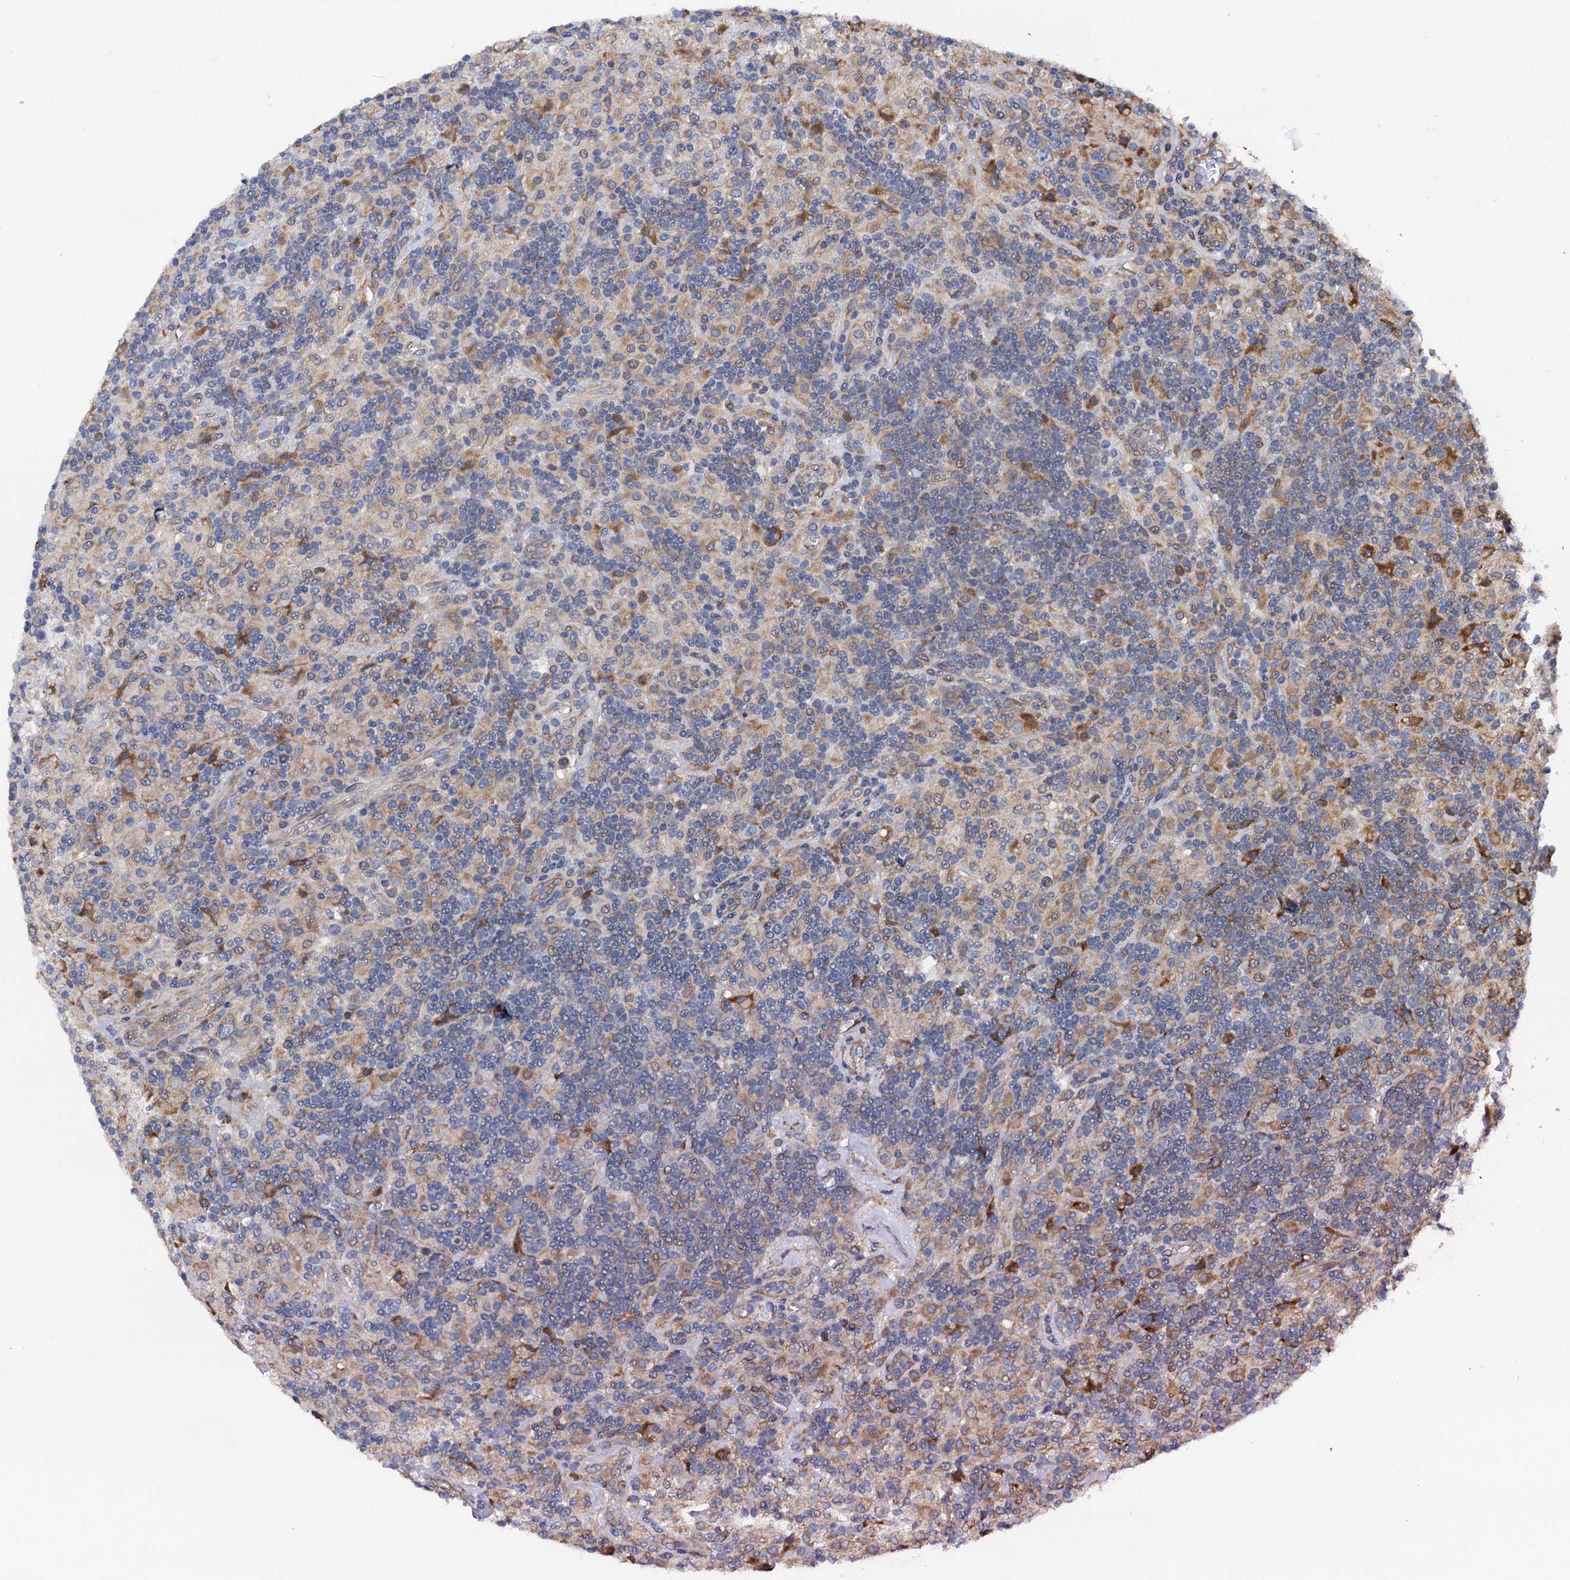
{"staining": {"intensity": "moderate", "quantity": "<25%", "location": "cytoplasmic/membranous"}, "tissue": "lymphoma", "cell_type": "Tumor cells", "image_type": "cancer", "snomed": [{"axis": "morphology", "description": "Hodgkin's disease, NOS"}, {"axis": "topography", "description": "Lymph node"}], "caption": "DAB (3,3'-diaminobenzidine) immunohistochemical staining of human lymphoma displays moderate cytoplasmic/membranous protein expression in approximately <25% of tumor cells.", "gene": "PGLS", "patient": {"sex": "male", "age": 70}}